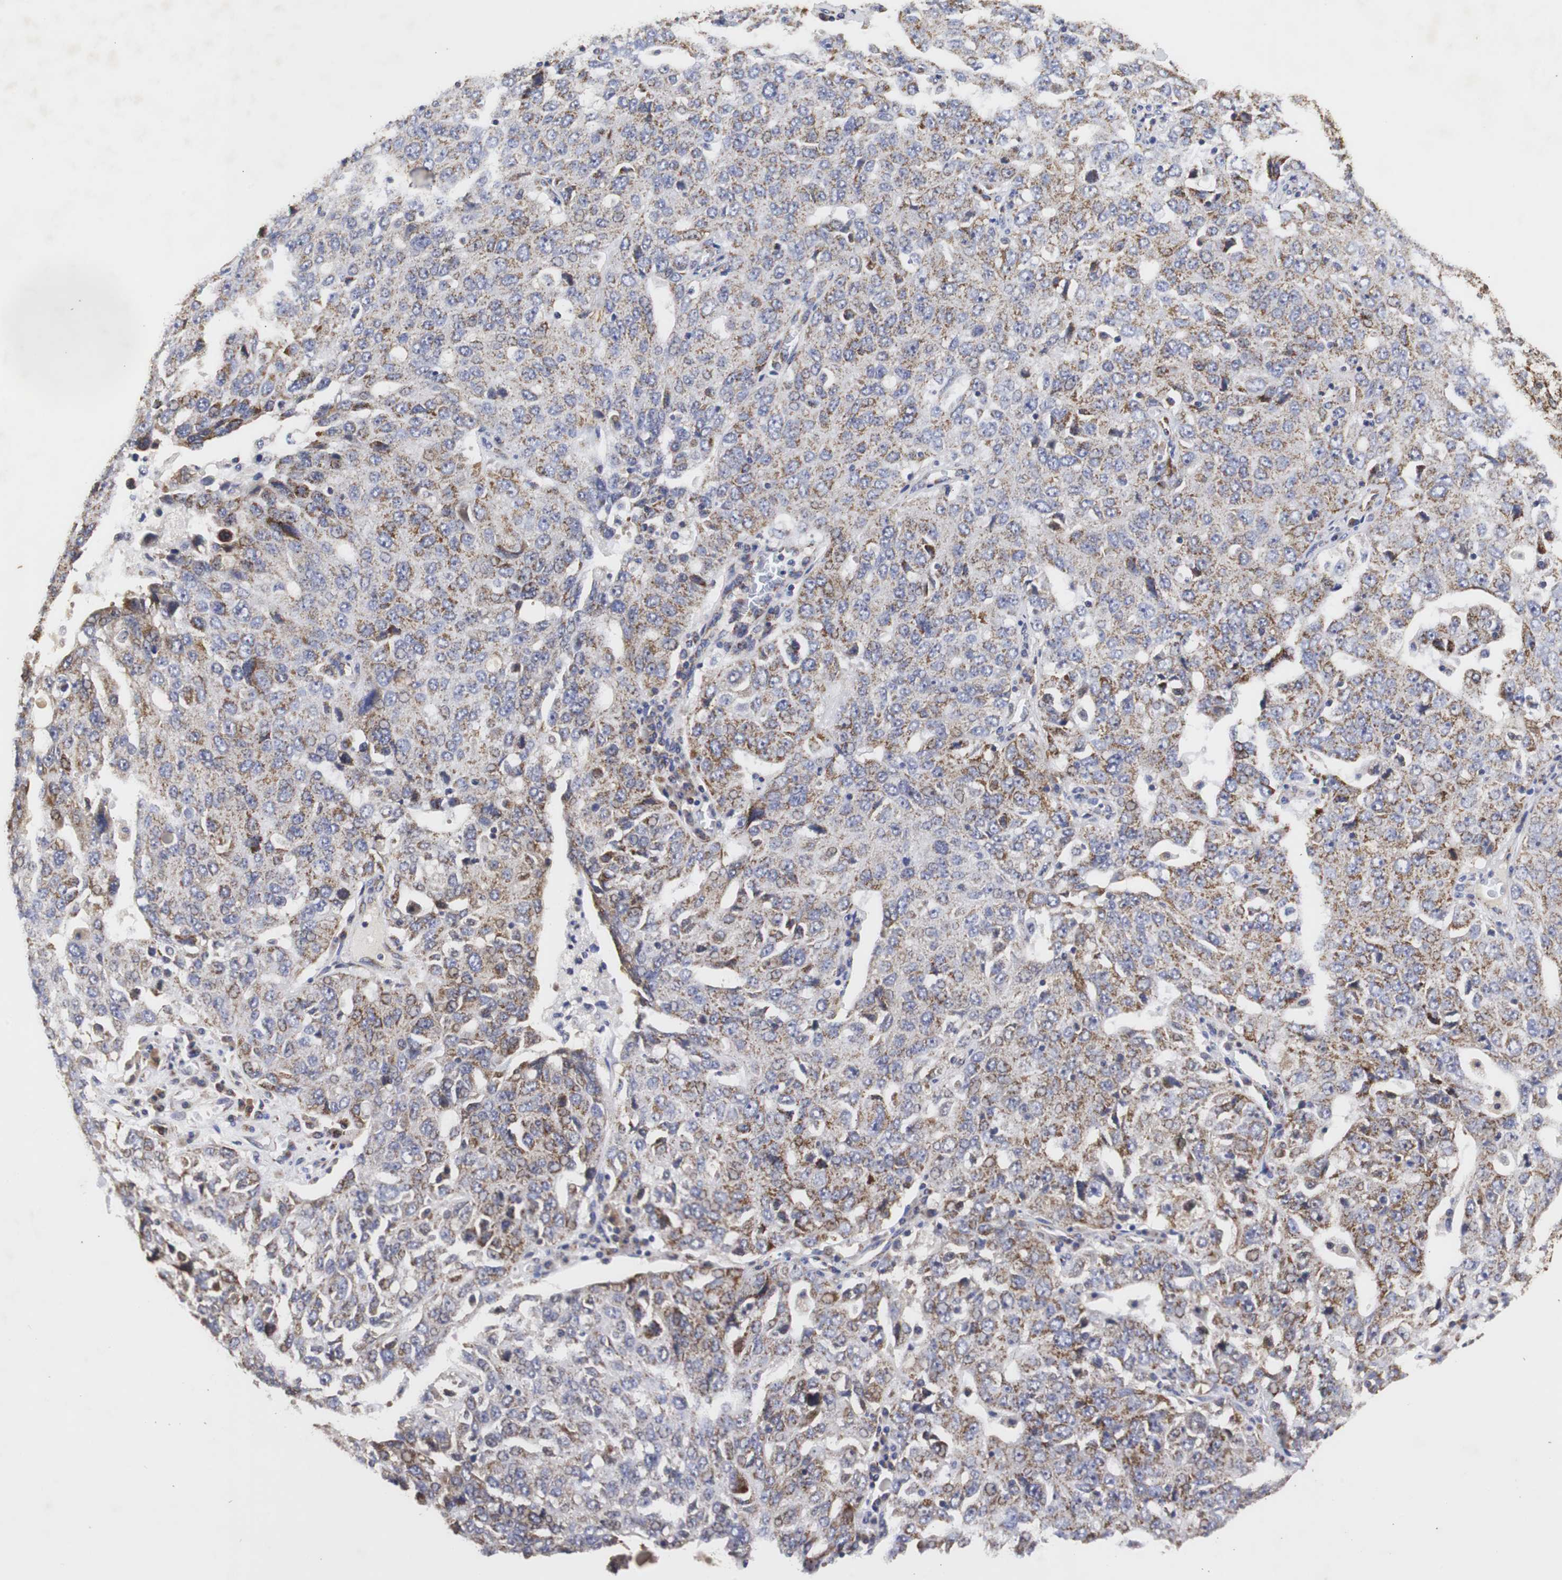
{"staining": {"intensity": "moderate", "quantity": "25%-75%", "location": "cytoplasmic/membranous"}, "tissue": "ovarian cancer", "cell_type": "Tumor cells", "image_type": "cancer", "snomed": [{"axis": "morphology", "description": "Carcinoma, endometroid"}, {"axis": "topography", "description": "Ovary"}], "caption": "A high-resolution micrograph shows immunohistochemistry staining of ovarian cancer, which demonstrates moderate cytoplasmic/membranous staining in approximately 25%-75% of tumor cells.", "gene": "HSD17B10", "patient": {"sex": "female", "age": 62}}